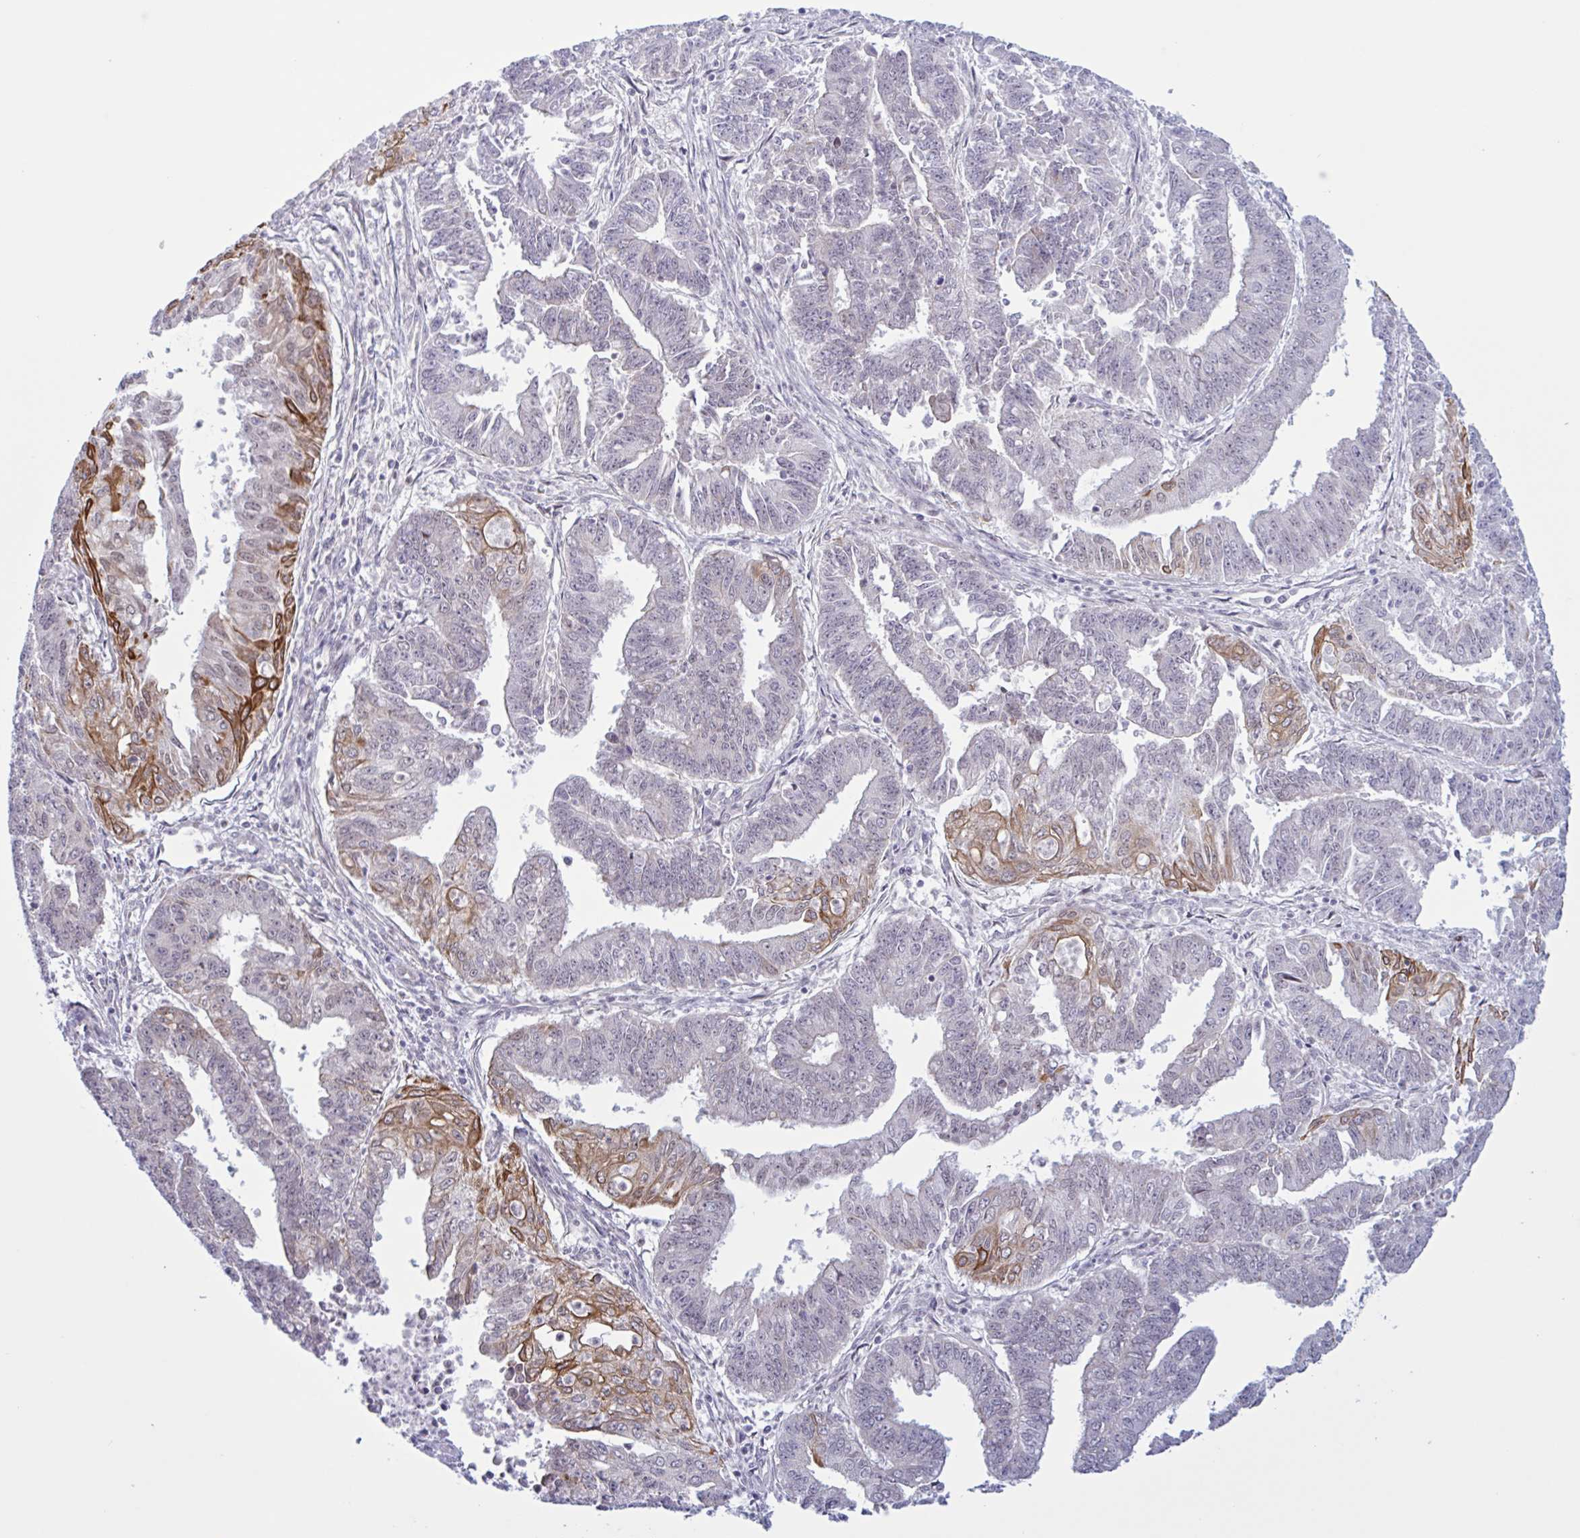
{"staining": {"intensity": "moderate", "quantity": "<25%", "location": "cytoplasmic/membranous"}, "tissue": "endometrial cancer", "cell_type": "Tumor cells", "image_type": "cancer", "snomed": [{"axis": "morphology", "description": "Adenocarcinoma, NOS"}, {"axis": "topography", "description": "Endometrium"}], "caption": "Approximately <25% of tumor cells in endometrial cancer (adenocarcinoma) show moderate cytoplasmic/membranous protein staining as visualized by brown immunohistochemical staining.", "gene": "PRMT6", "patient": {"sex": "female", "age": 73}}